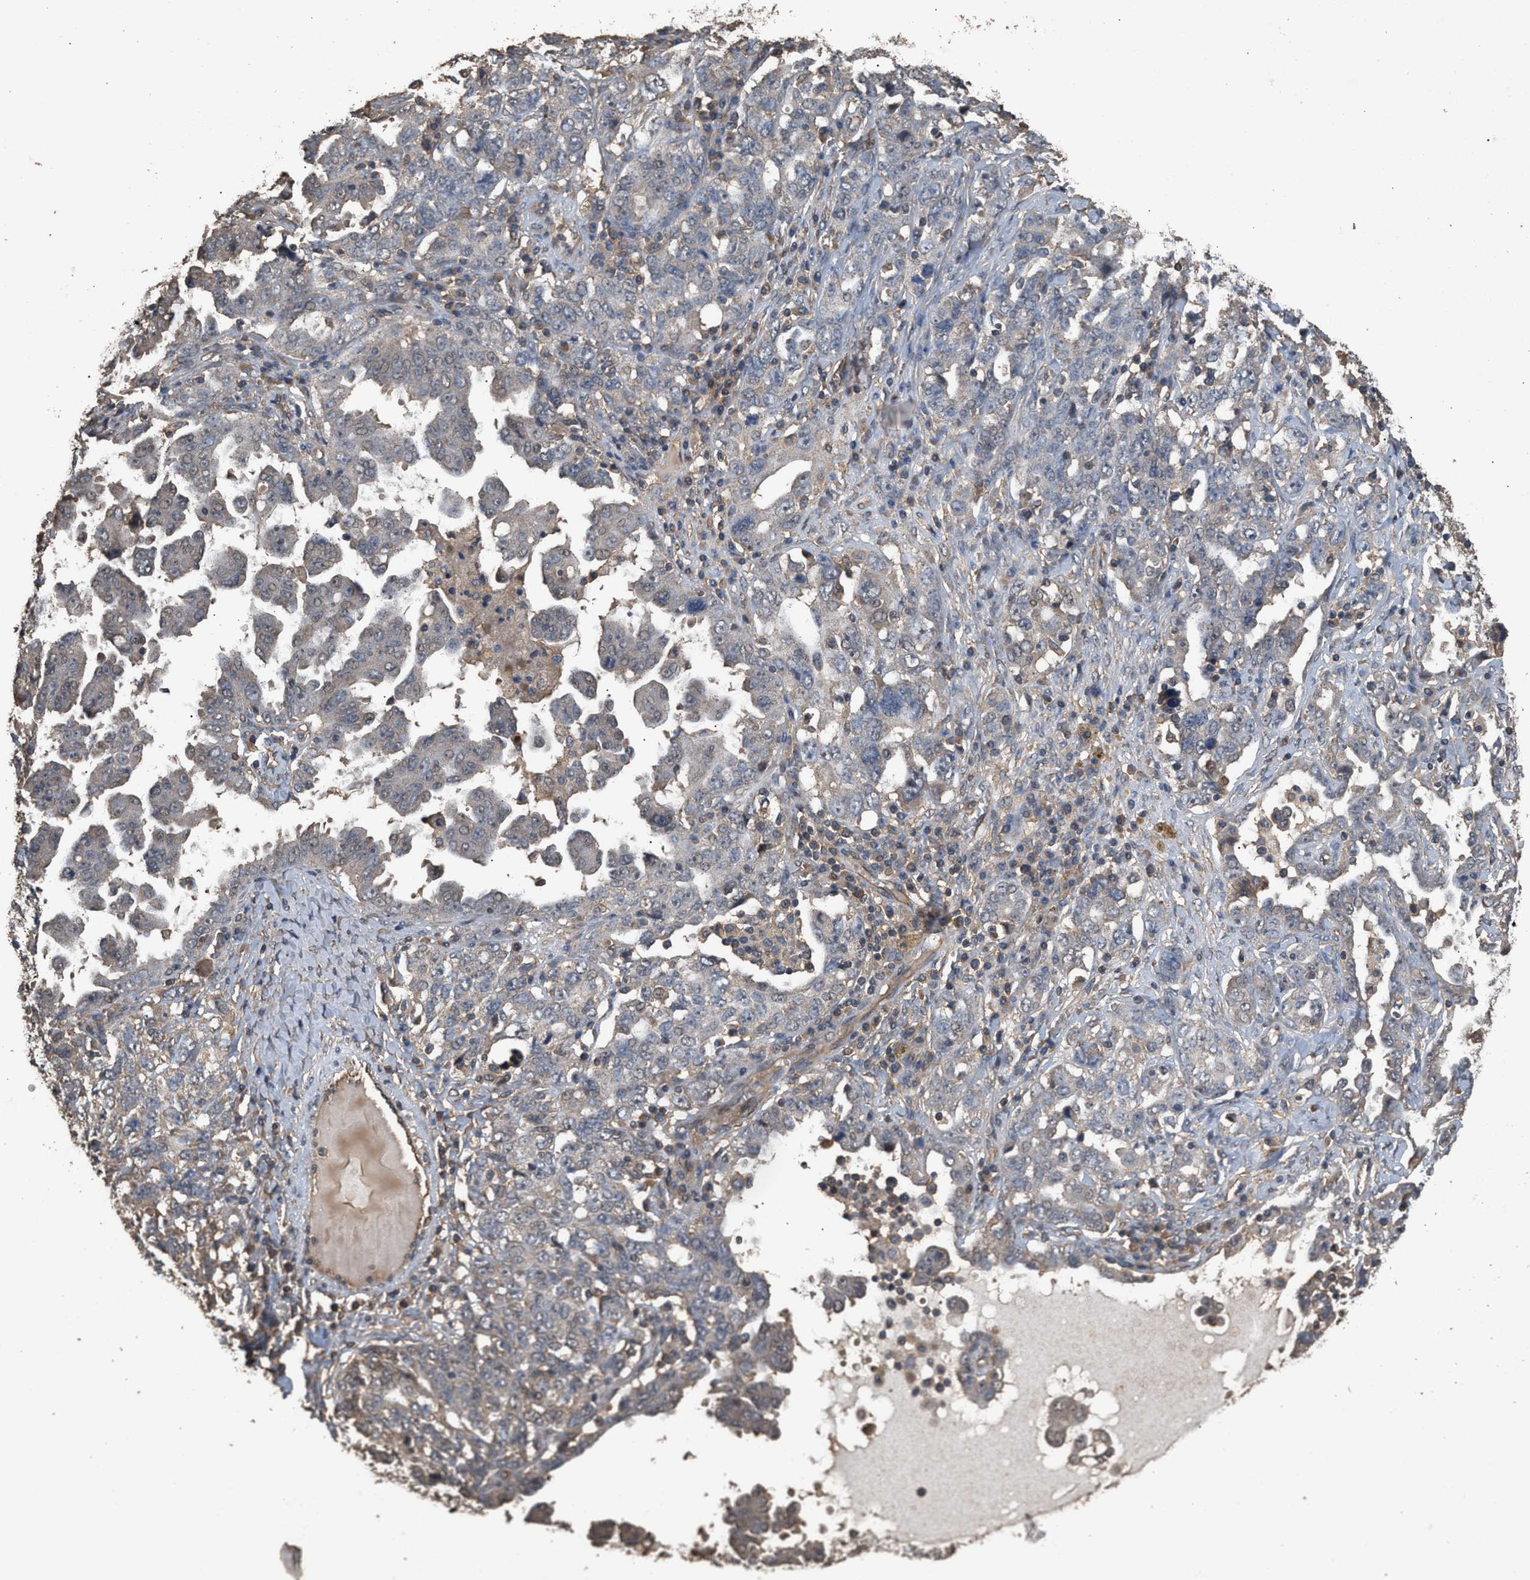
{"staining": {"intensity": "weak", "quantity": "<25%", "location": "cytoplasmic/membranous"}, "tissue": "ovarian cancer", "cell_type": "Tumor cells", "image_type": "cancer", "snomed": [{"axis": "morphology", "description": "Carcinoma, endometroid"}, {"axis": "topography", "description": "Ovary"}], "caption": "Immunohistochemistry photomicrograph of neoplastic tissue: human ovarian cancer (endometroid carcinoma) stained with DAB (3,3'-diaminobenzidine) demonstrates no significant protein positivity in tumor cells. Nuclei are stained in blue.", "gene": "HTRA3", "patient": {"sex": "female", "age": 62}}